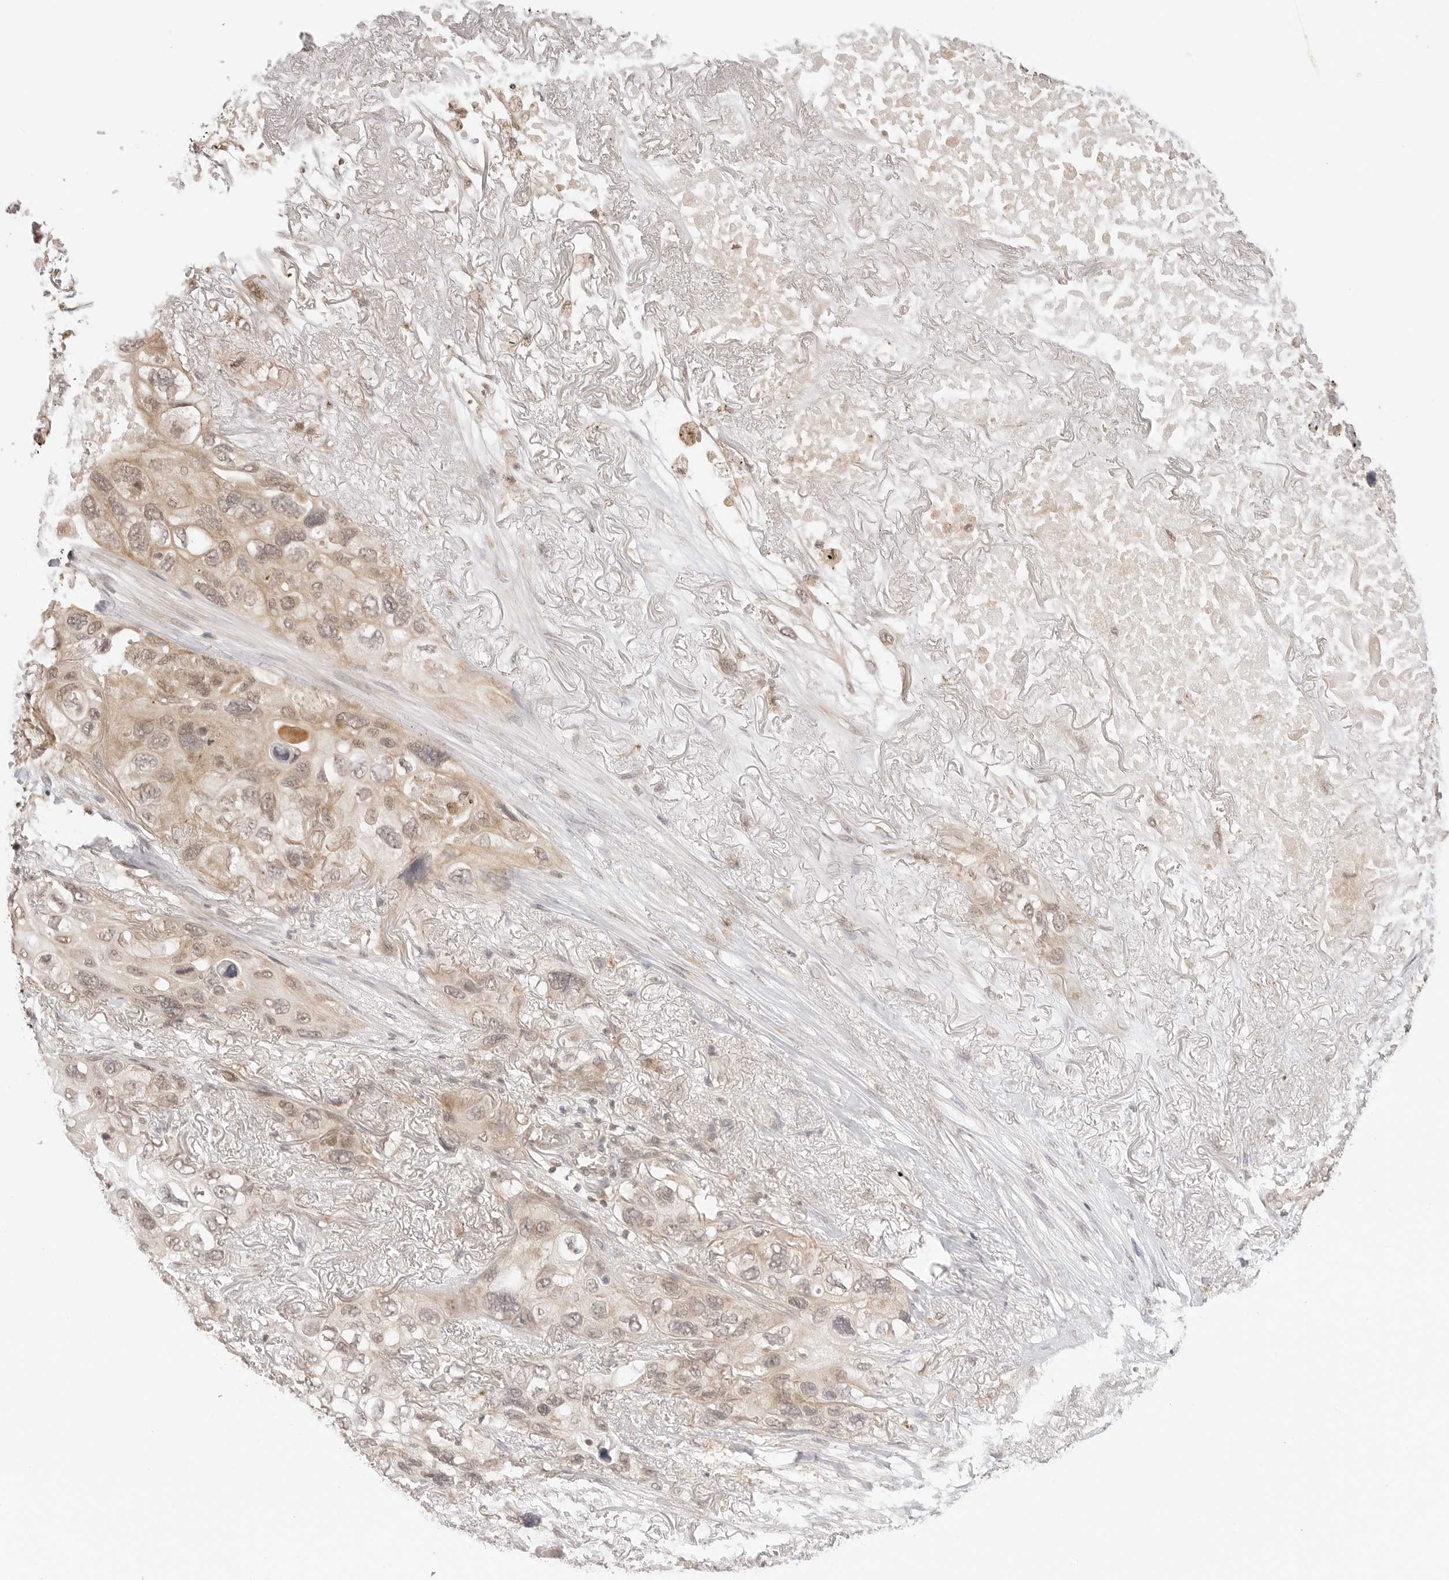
{"staining": {"intensity": "weak", "quantity": ">75%", "location": "cytoplasmic/membranous,nuclear"}, "tissue": "lung cancer", "cell_type": "Tumor cells", "image_type": "cancer", "snomed": [{"axis": "morphology", "description": "Squamous cell carcinoma, NOS"}, {"axis": "topography", "description": "Lung"}], "caption": "Immunohistochemical staining of squamous cell carcinoma (lung) displays low levels of weak cytoplasmic/membranous and nuclear protein positivity in about >75% of tumor cells. Immunohistochemistry stains the protein of interest in brown and the nuclei are stained blue.", "gene": "GPR34", "patient": {"sex": "female", "age": 73}}